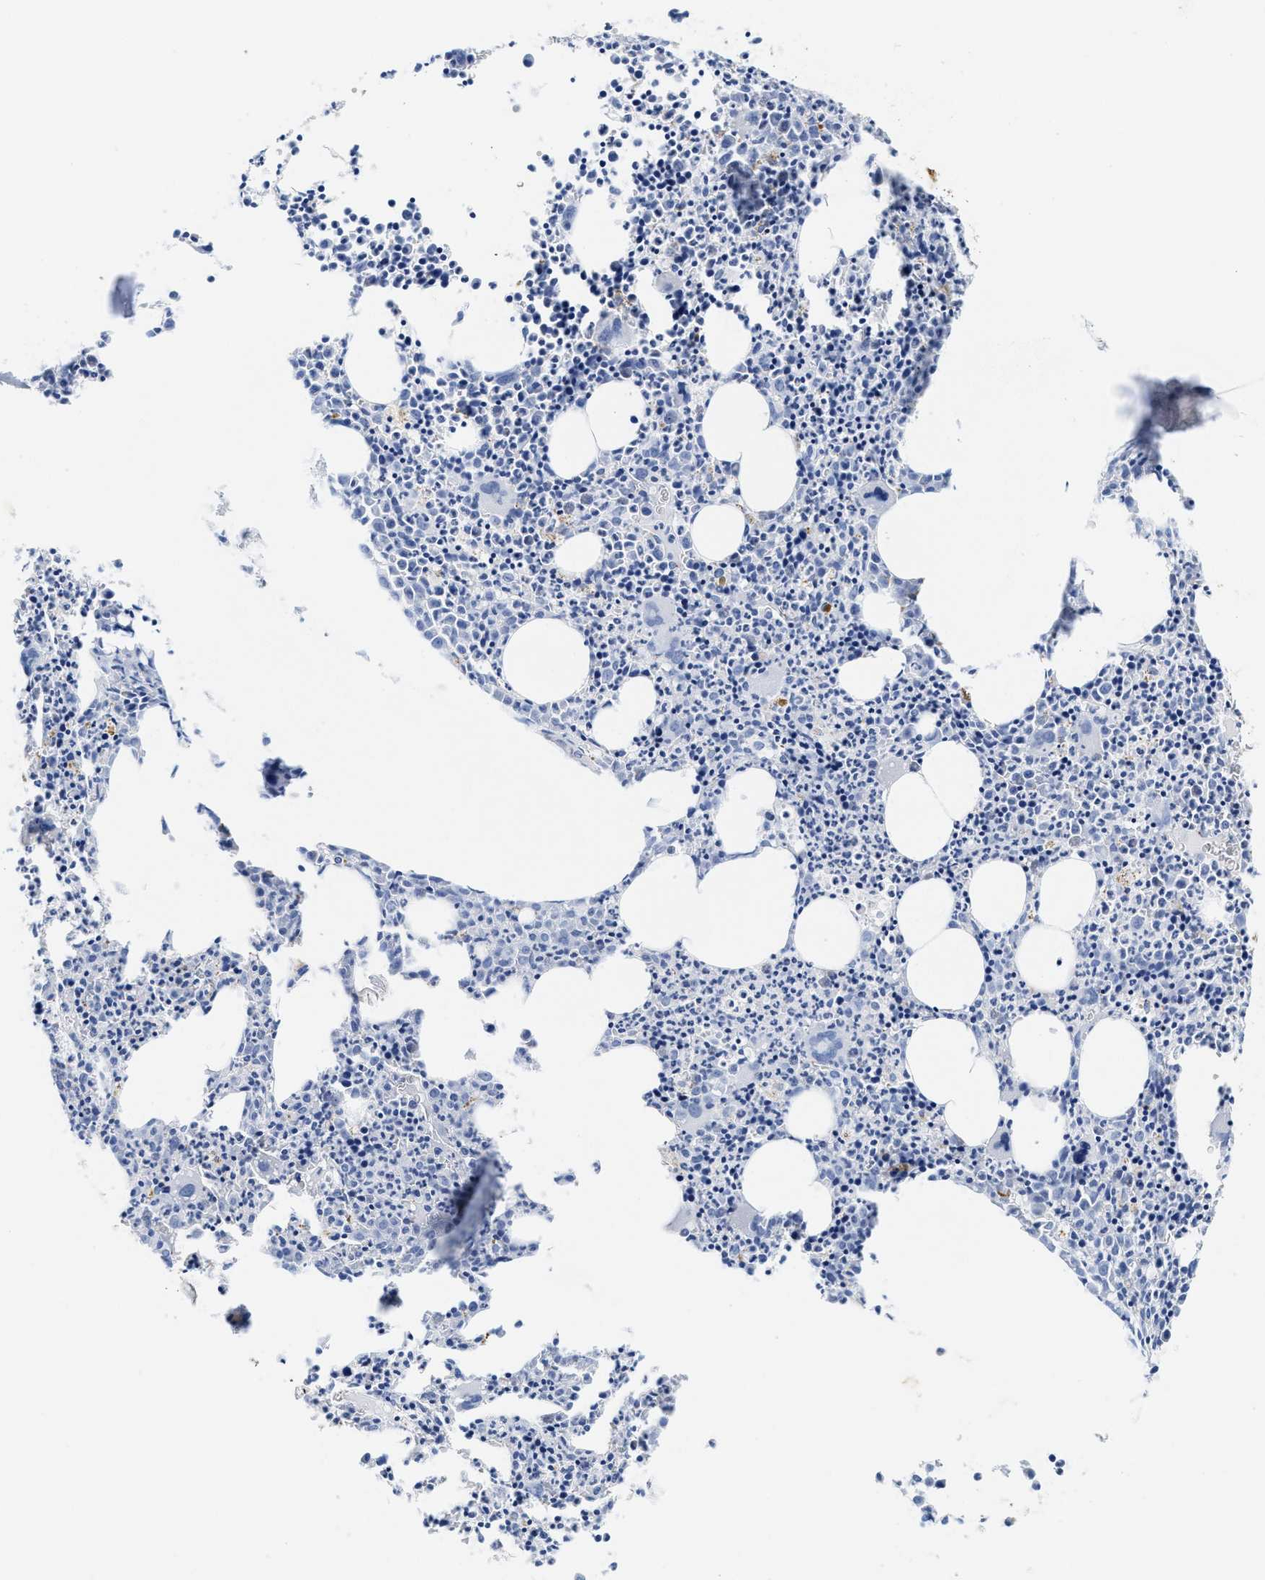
{"staining": {"intensity": "negative", "quantity": "none", "location": "none"}, "tissue": "bone marrow", "cell_type": "Hematopoietic cells", "image_type": "normal", "snomed": [{"axis": "morphology", "description": "Normal tissue, NOS"}, {"axis": "morphology", "description": "Inflammation, NOS"}, {"axis": "topography", "description": "Bone marrow"}], "caption": "Protein analysis of normal bone marrow reveals no significant positivity in hematopoietic cells. The staining was performed using DAB (3,3'-diaminobenzidine) to visualize the protein expression in brown, while the nuclei were stained in blue with hematoxylin (Magnification: 20x).", "gene": "TTC3", "patient": {"sex": "male", "age": 31}}